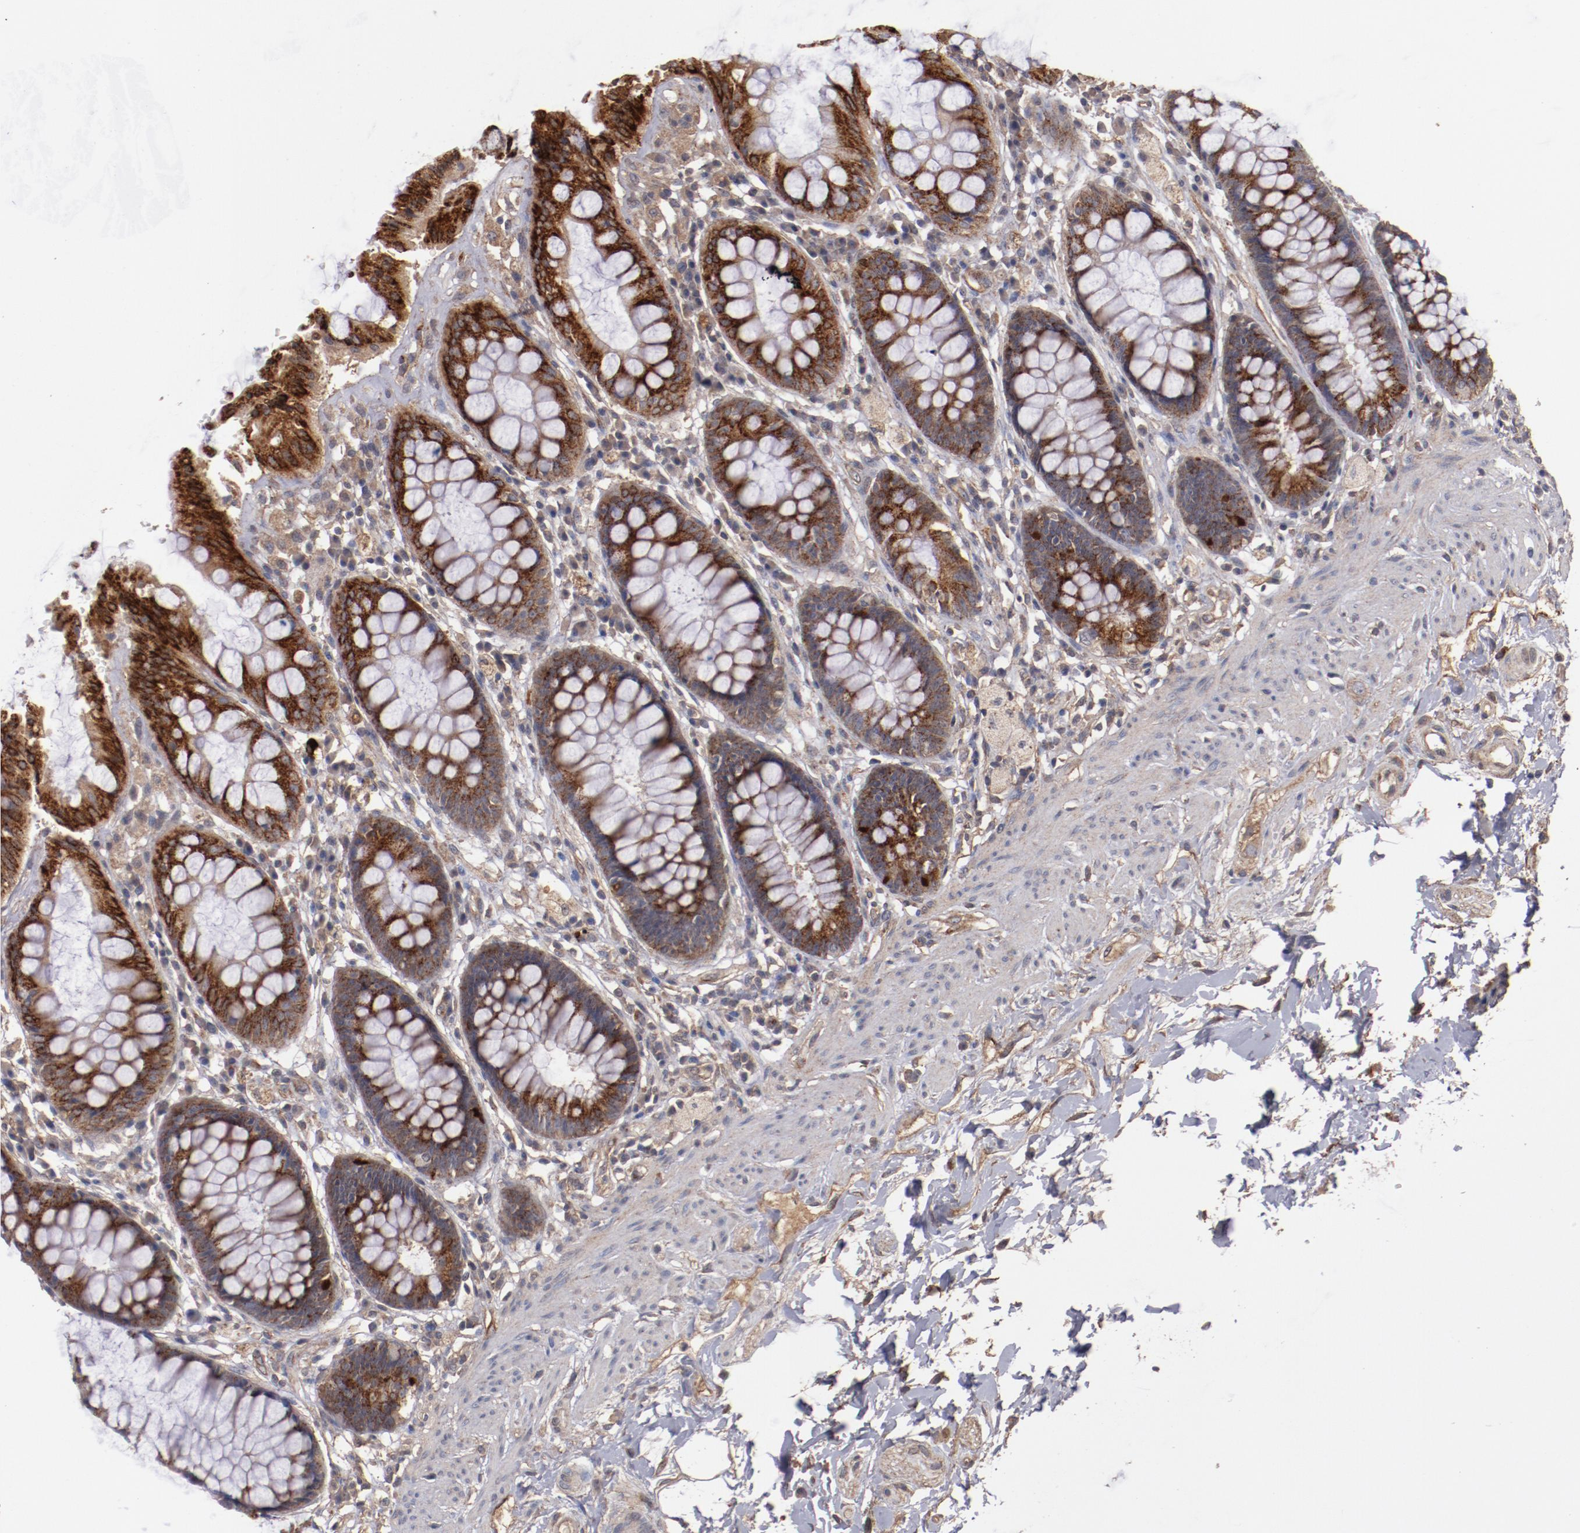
{"staining": {"intensity": "strong", "quantity": ">75%", "location": "cytoplasmic/membranous"}, "tissue": "rectum", "cell_type": "Glandular cells", "image_type": "normal", "snomed": [{"axis": "morphology", "description": "Normal tissue, NOS"}, {"axis": "topography", "description": "Rectum"}], "caption": "A micrograph of rectum stained for a protein shows strong cytoplasmic/membranous brown staining in glandular cells. The staining was performed using DAB to visualize the protein expression in brown, while the nuclei were stained in blue with hematoxylin (Magnification: 20x).", "gene": "DIPK2B", "patient": {"sex": "female", "age": 46}}